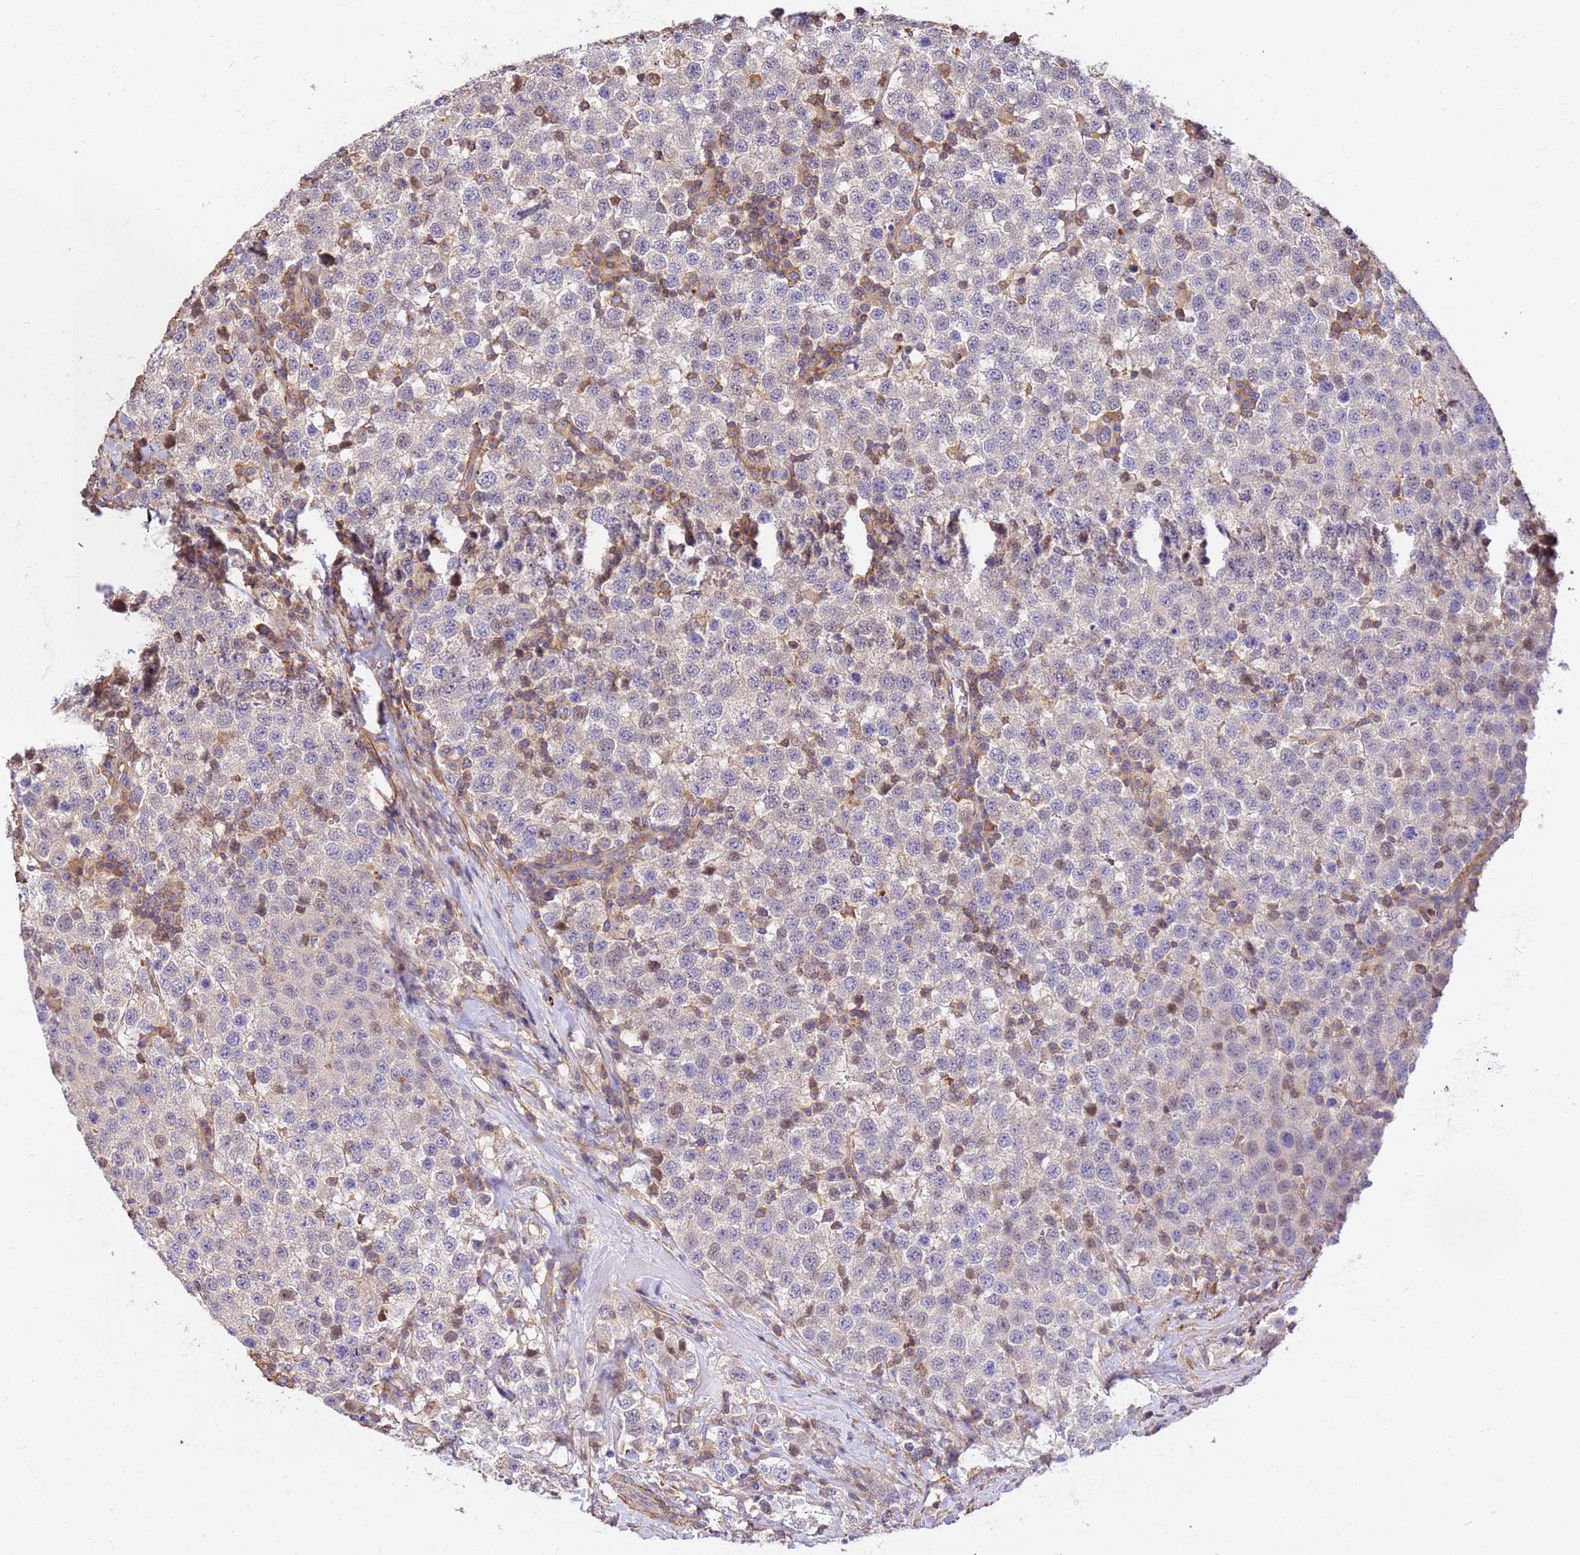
{"staining": {"intensity": "negative", "quantity": "none", "location": "none"}, "tissue": "testis cancer", "cell_type": "Tumor cells", "image_type": "cancer", "snomed": [{"axis": "morphology", "description": "Seminoma, NOS"}, {"axis": "topography", "description": "Testis"}], "caption": "This micrograph is of seminoma (testis) stained with immunohistochemistry to label a protein in brown with the nuclei are counter-stained blue. There is no positivity in tumor cells.", "gene": "WDR64", "patient": {"sex": "male", "age": 34}}